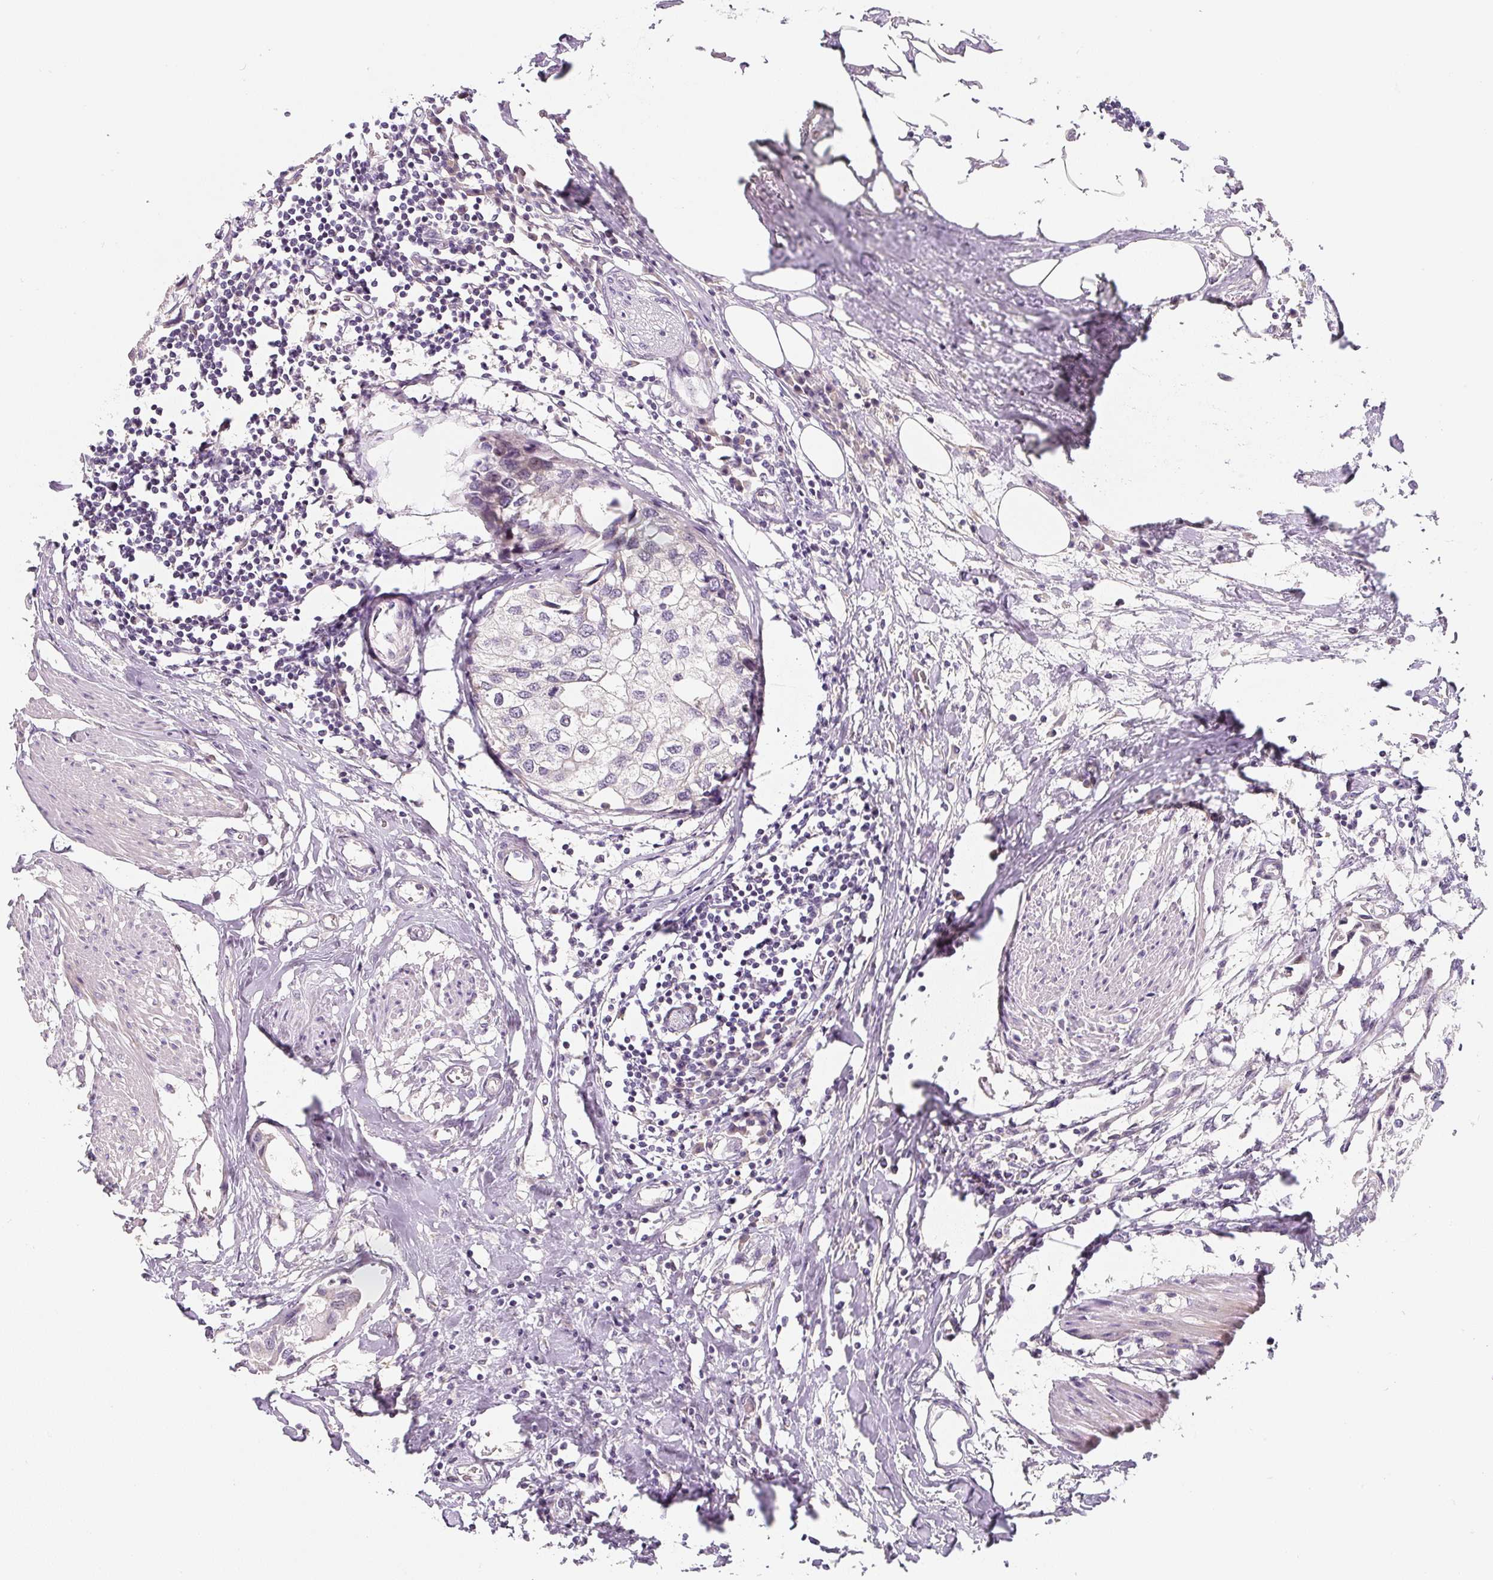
{"staining": {"intensity": "negative", "quantity": "none", "location": "none"}, "tissue": "urothelial cancer", "cell_type": "Tumor cells", "image_type": "cancer", "snomed": [{"axis": "morphology", "description": "Urothelial carcinoma, High grade"}, {"axis": "topography", "description": "Urinary bladder"}], "caption": "High magnification brightfield microscopy of urothelial carcinoma (high-grade) stained with DAB (3,3'-diaminobenzidine) (brown) and counterstained with hematoxylin (blue): tumor cells show no significant staining.", "gene": "PWWP3B", "patient": {"sex": "male", "age": 64}}